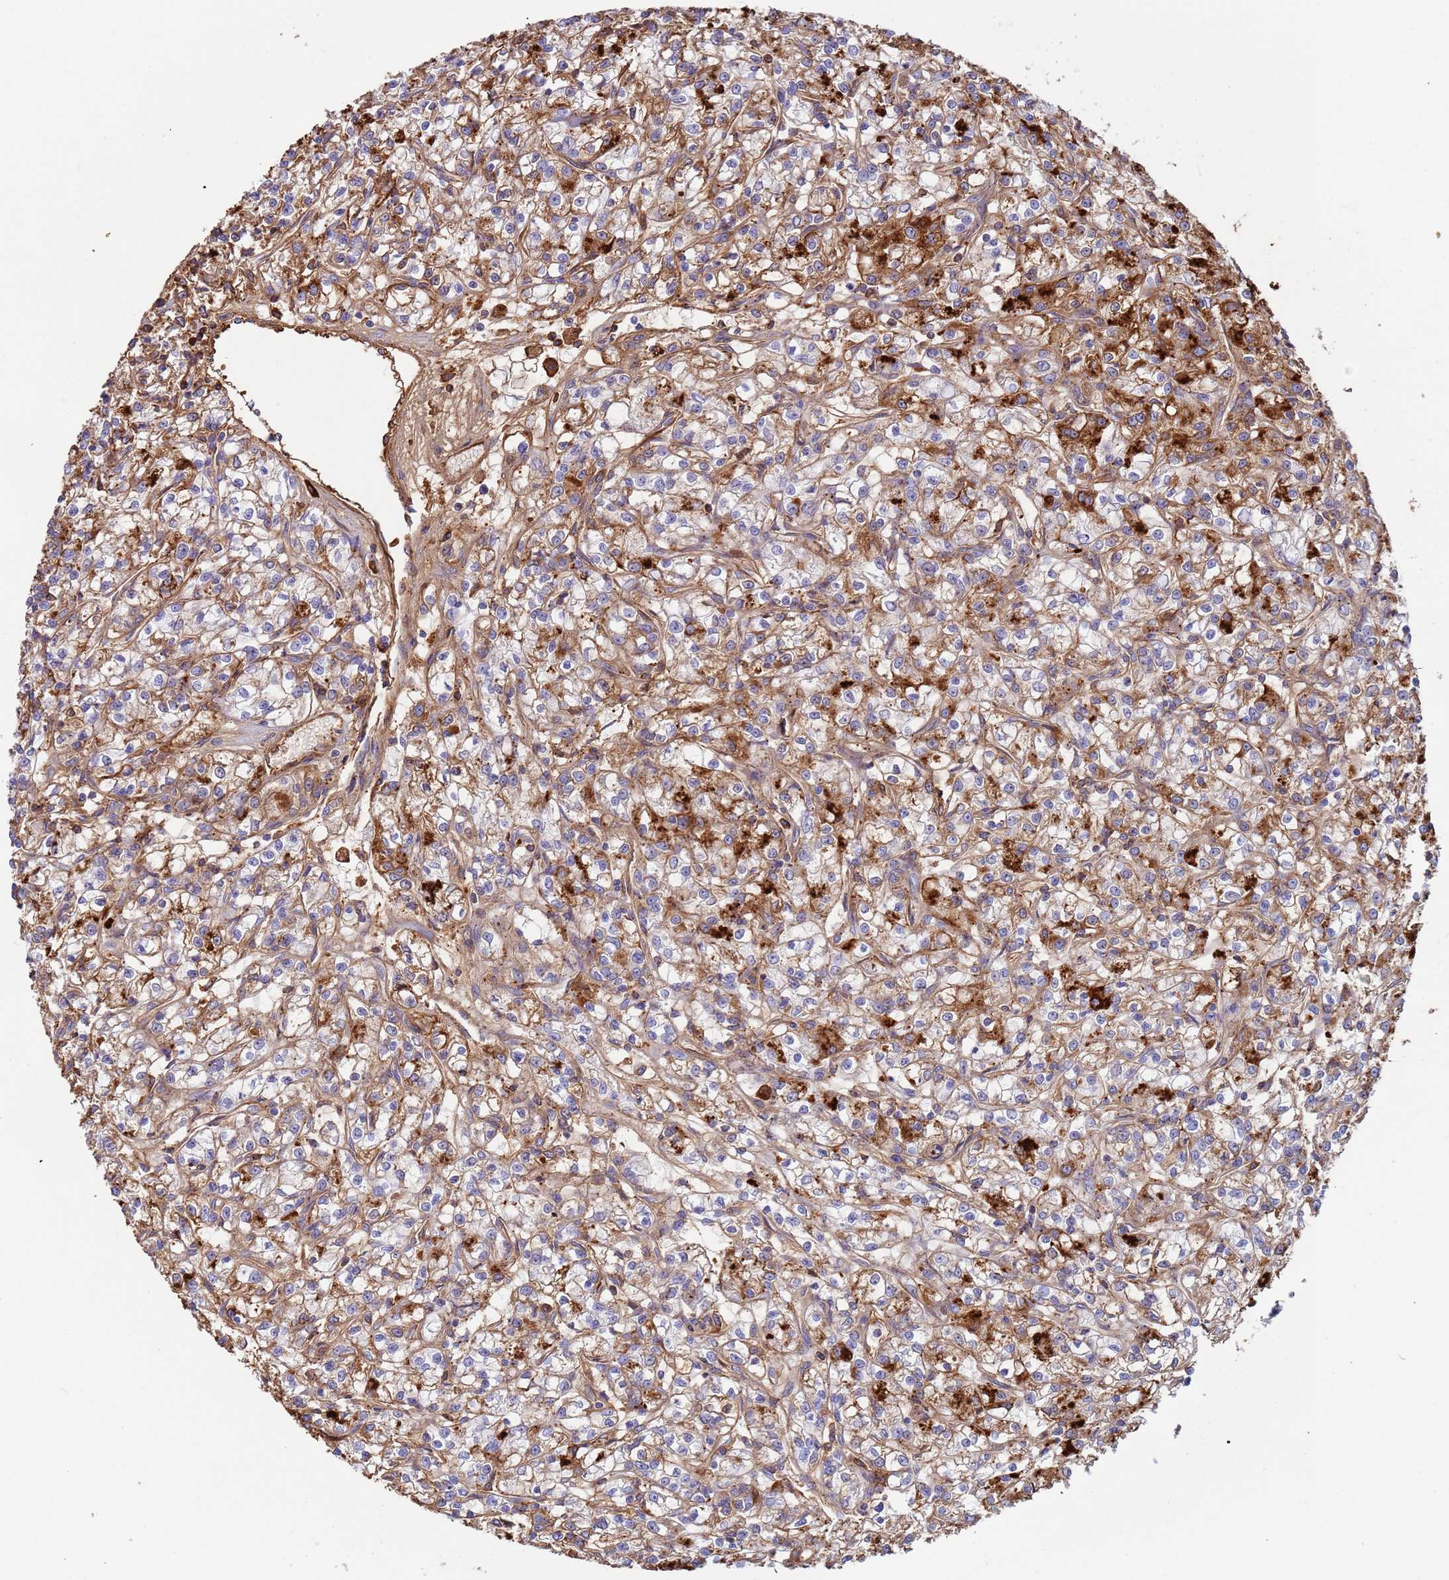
{"staining": {"intensity": "moderate", "quantity": "25%-75%", "location": "cytoplasmic/membranous"}, "tissue": "renal cancer", "cell_type": "Tumor cells", "image_type": "cancer", "snomed": [{"axis": "morphology", "description": "Adenocarcinoma, NOS"}, {"axis": "topography", "description": "Kidney"}], "caption": "Immunohistochemistry (IHC) of human adenocarcinoma (renal) demonstrates medium levels of moderate cytoplasmic/membranous expression in approximately 25%-75% of tumor cells.", "gene": "CYSLTR2", "patient": {"sex": "female", "age": 59}}